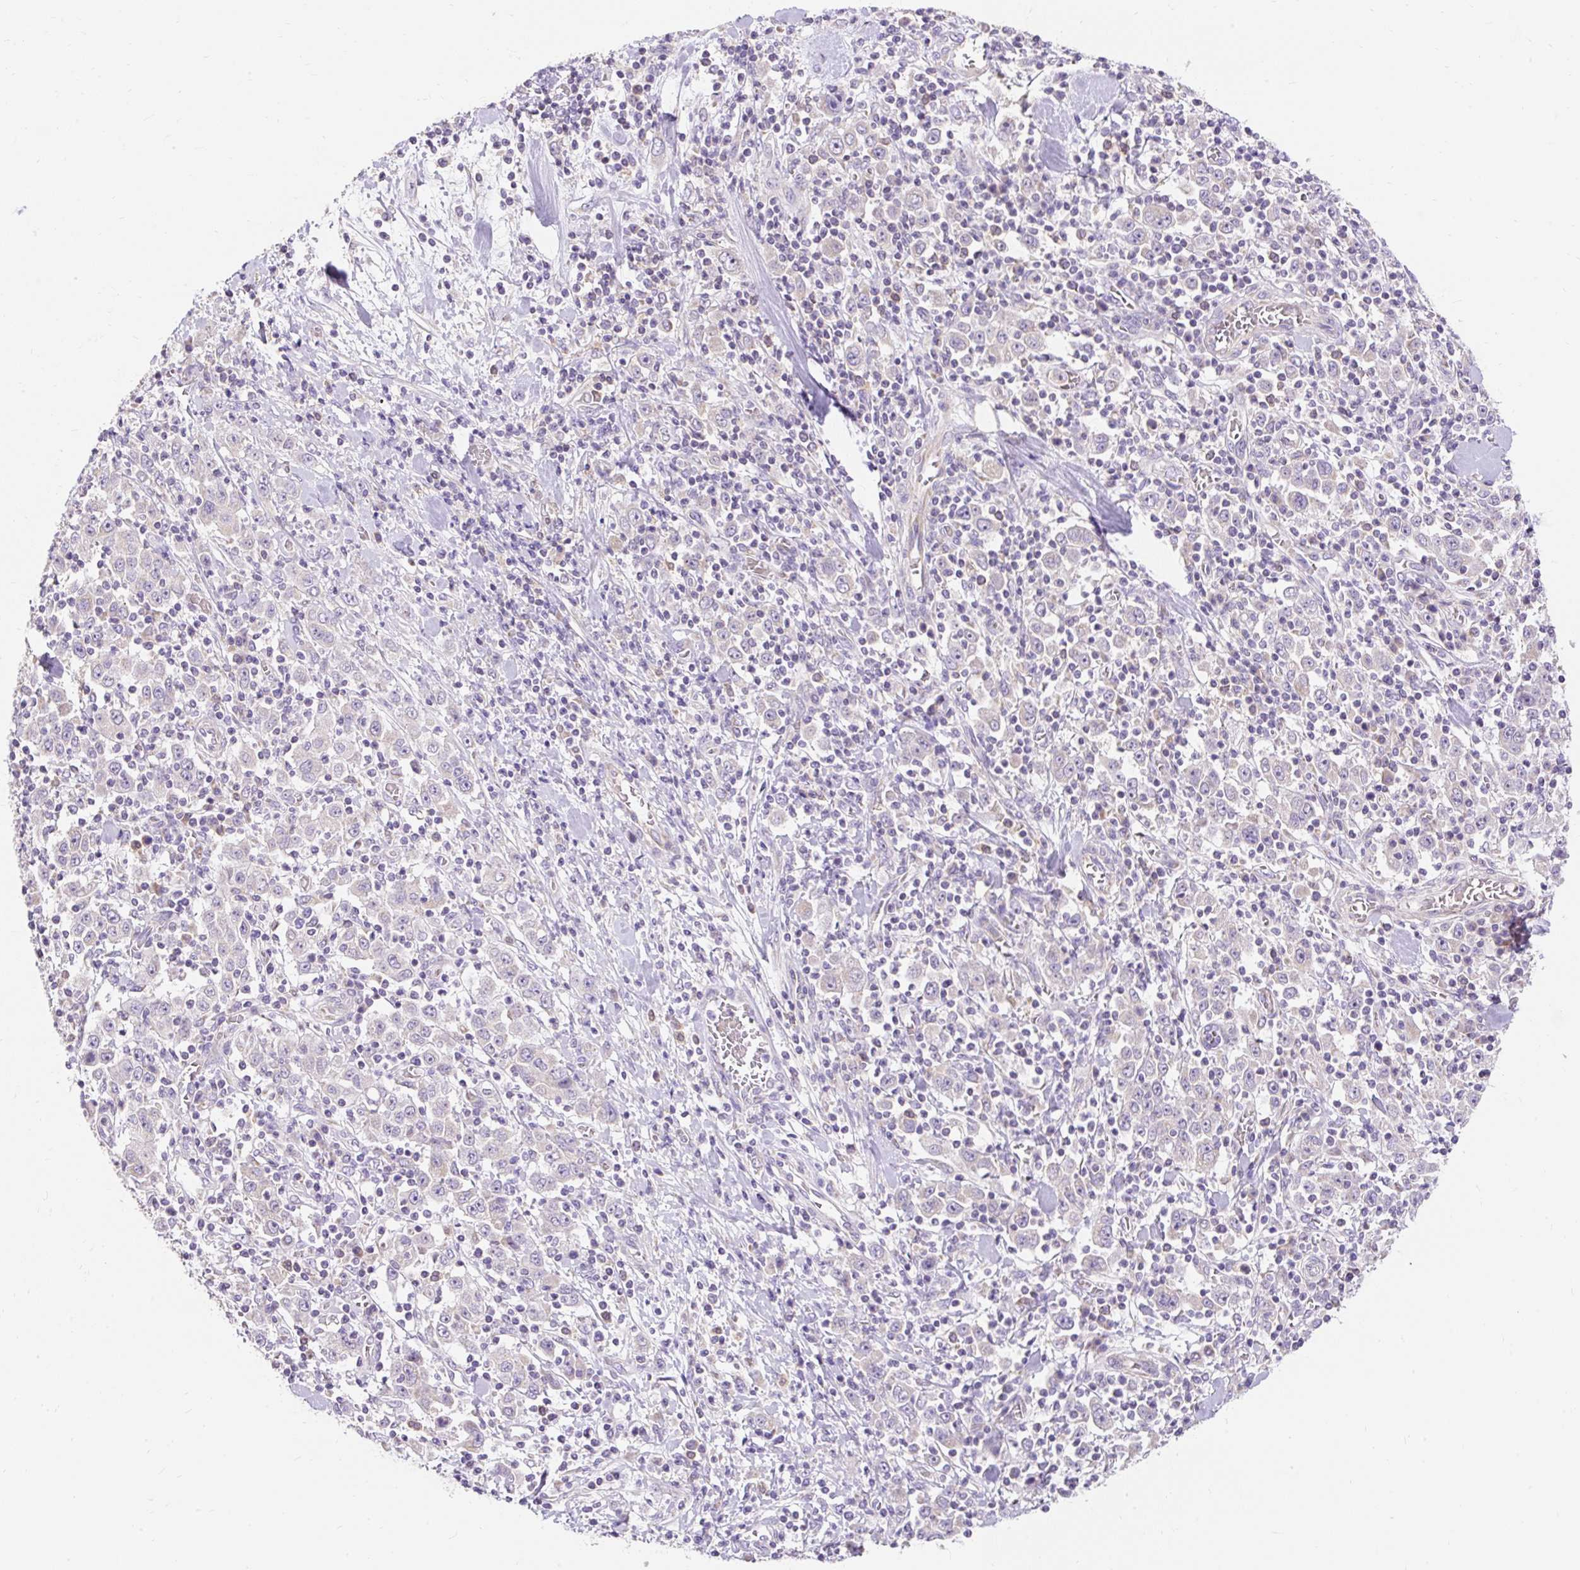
{"staining": {"intensity": "negative", "quantity": "none", "location": "none"}, "tissue": "stomach cancer", "cell_type": "Tumor cells", "image_type": "cancer", "snomed": [{"axis": "morphology", "description": "Normal tissue, NOS"}, {"axis": "morphology", "description": "Adenocarcinoma, NOS"}, {"axis": "topography", "description": "Stomach, upper"}, {"axis": "topography", "description": "Stomach"}], "caption": "Immunohistochemistry (IHC) micrograph of adenocarcinoma (stomach) stained for a protein (brown), which reveals no staining in tumor cells. The staining was performed using DAB (3,3'-diaminobenzidine) to visualize the protein expression in brown, while the nuclei were stained in blue with hematoxylin (Magnification: 20x).", "gene": "PMAIP1", "patient": {"sex": "male", "age": 59}}